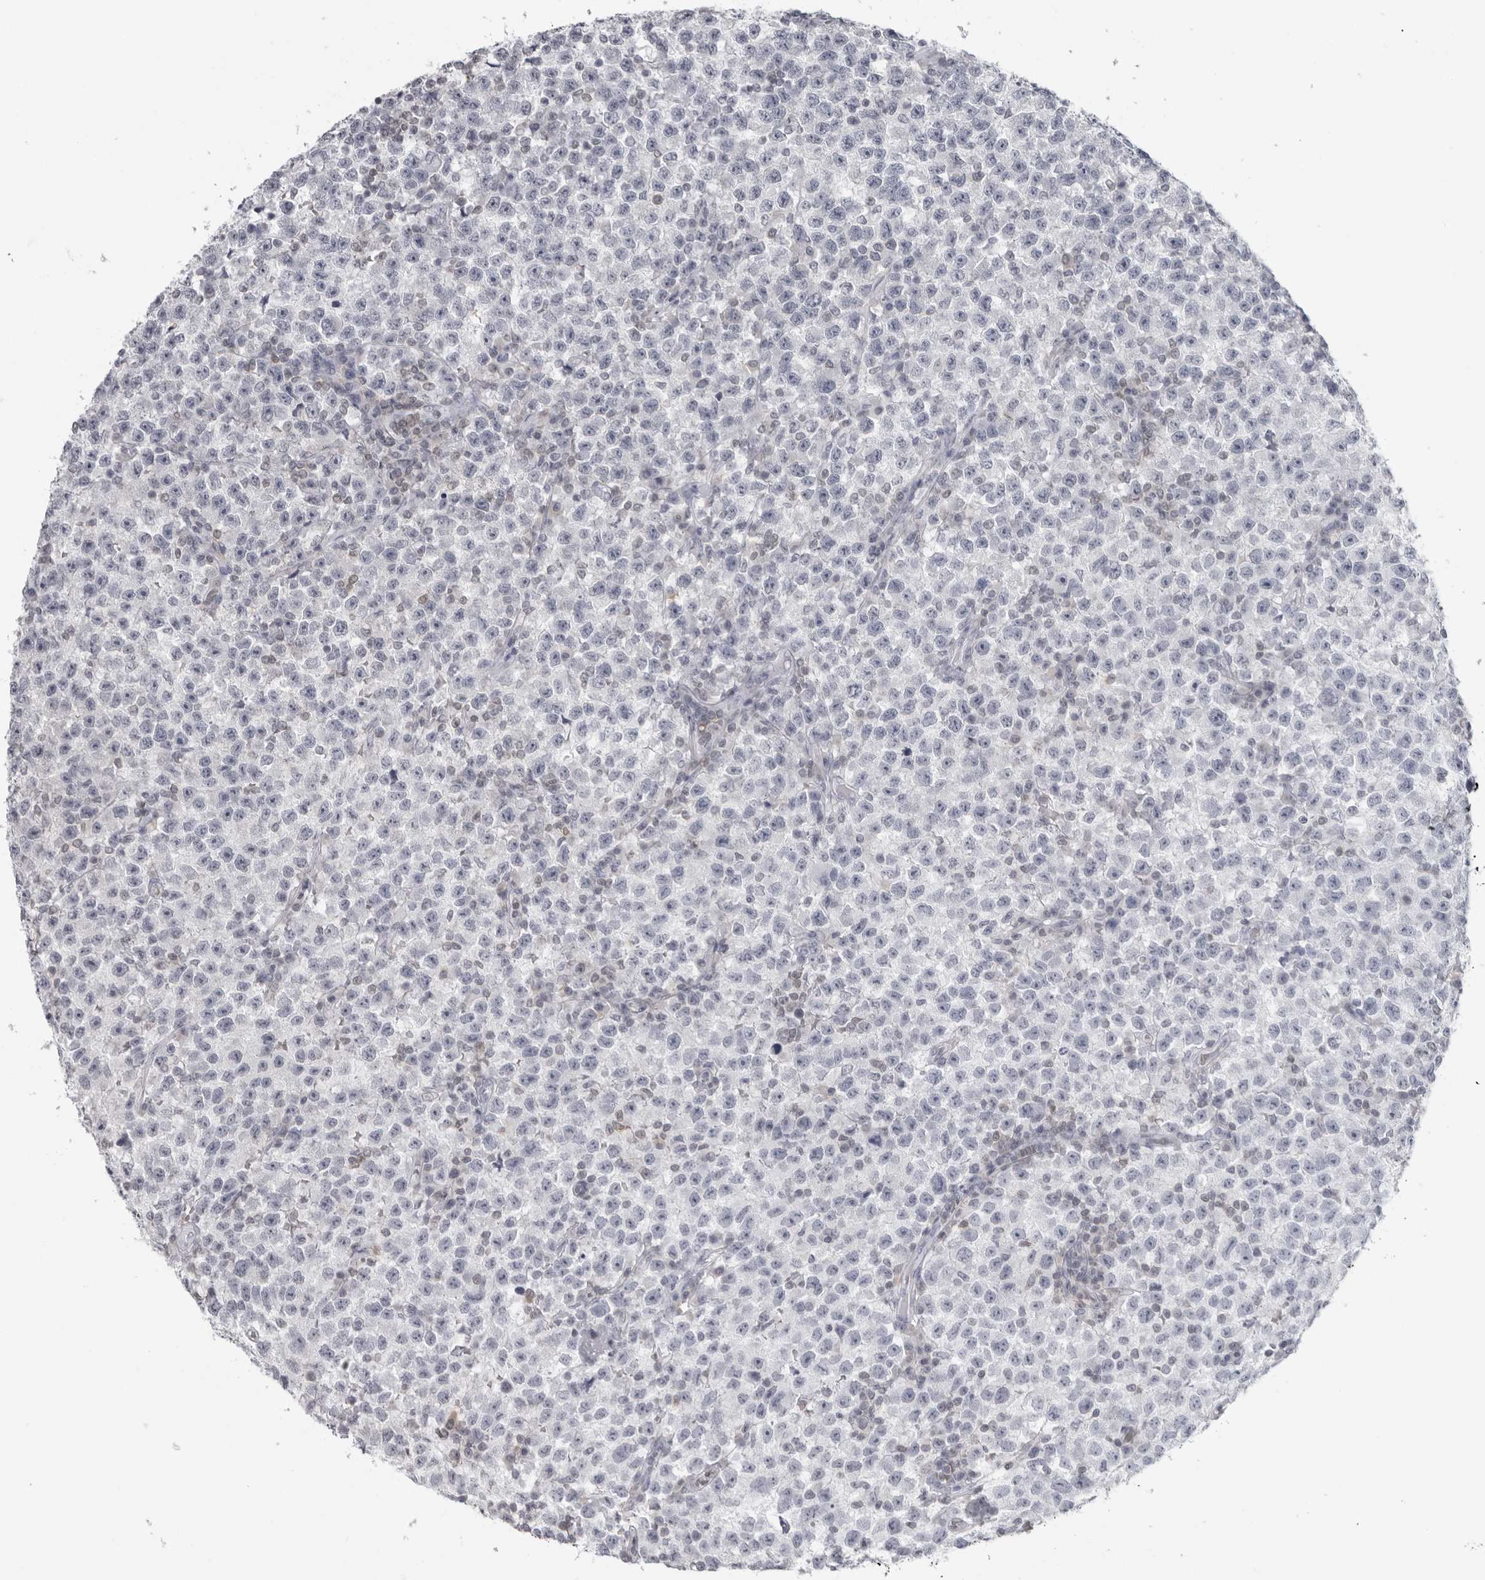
{"staining": {"intensity": "negative", "quantity": "none", "location": "none"}, "tissue": "testis cancer", "cell_type": "Tumor cells", "image_type": "cancer", "snomed": [{"axis": "morphology", "description": "Seminoma, NOS"}, {"axis": "topography", "description": "Testis"}], "caption": "Testis cancer was stained to show a protein in brown. There is no significant positivity in tumor cells.", "gene": "EPB41", "patient": {"sex": "male", "age": 22}}